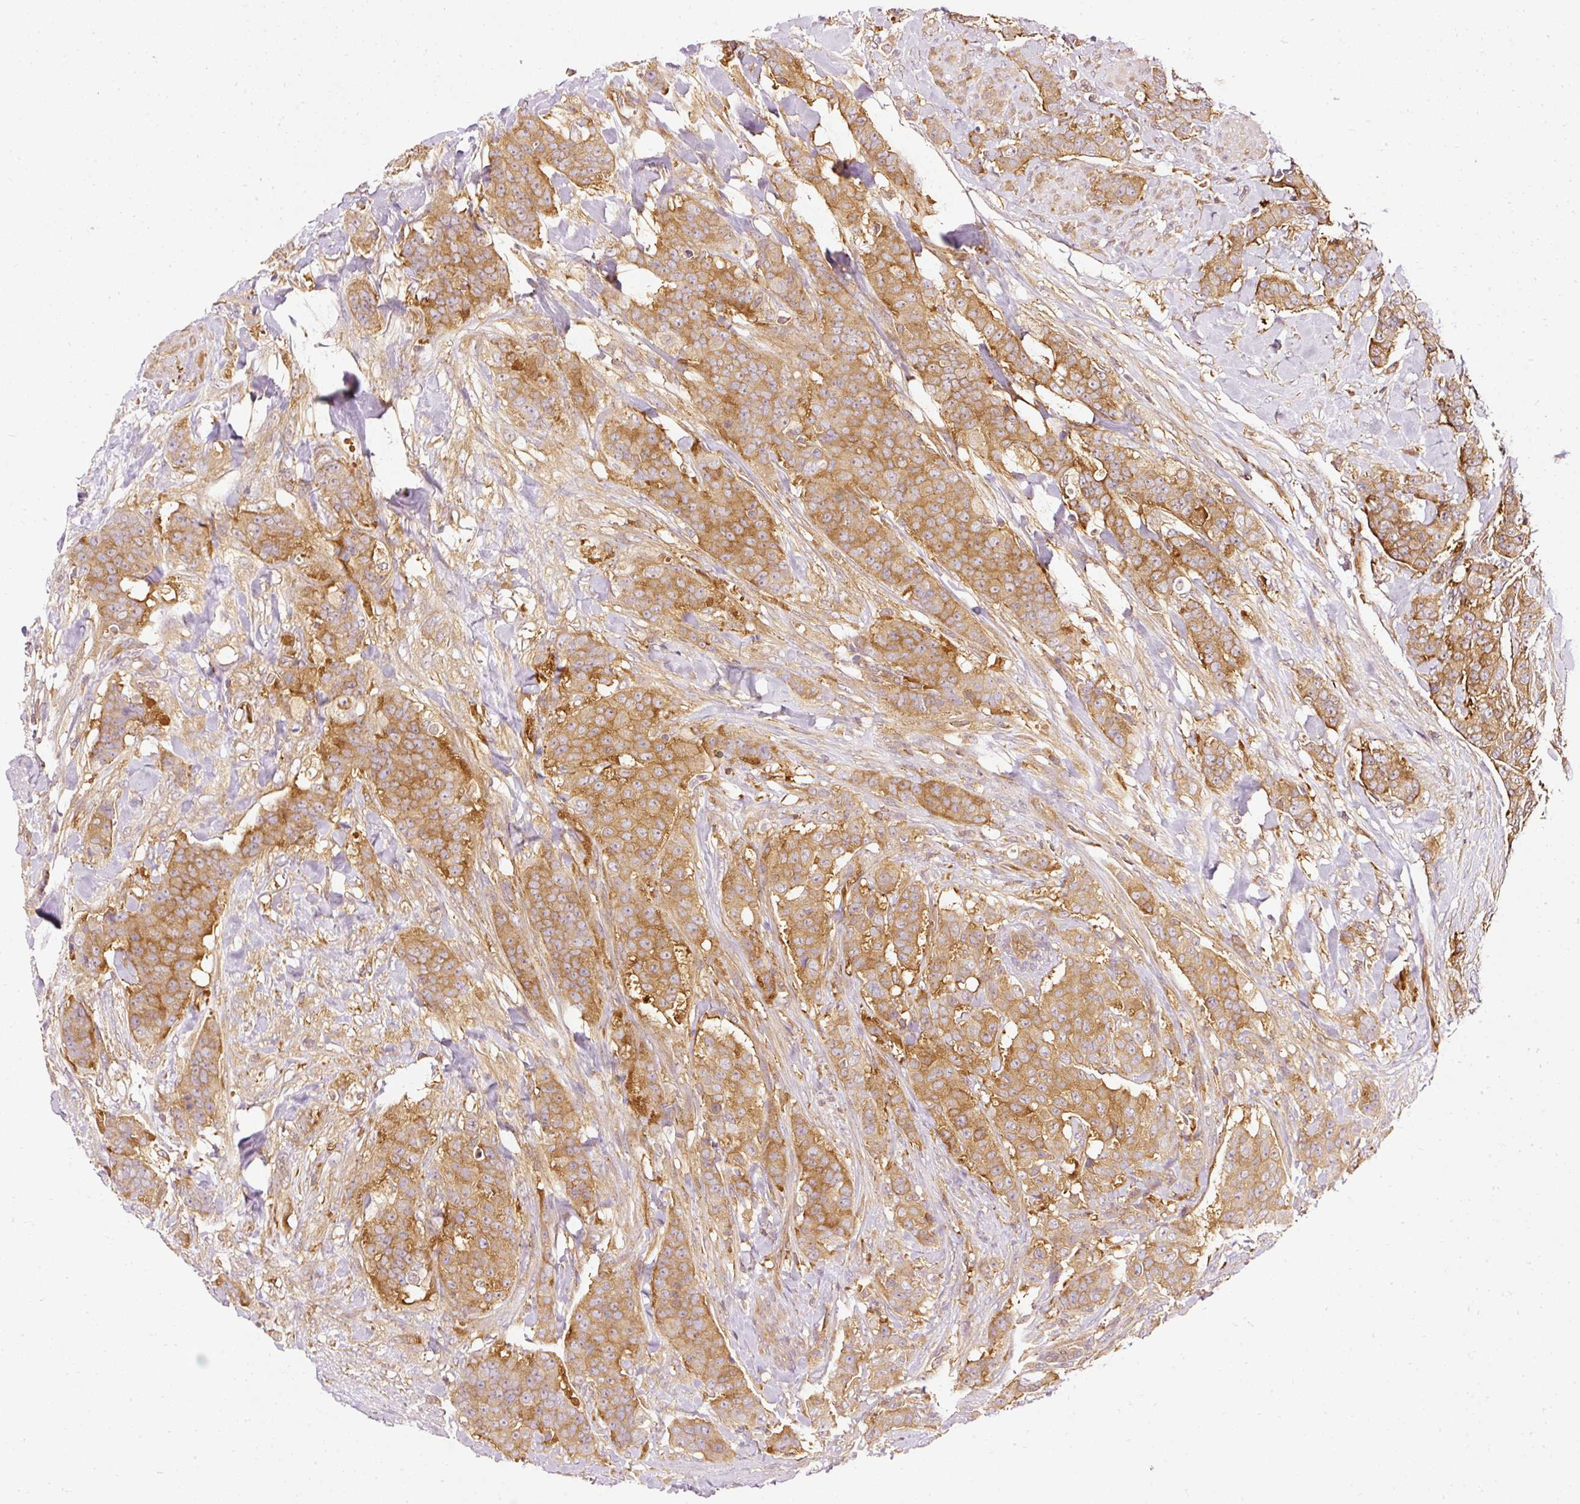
{"staining": {"intensity": "moderate", "quantity": ">75%", "location": "cytoplasmic/membranous"}, "tissue": "breast cancer", "cell_type": "Tumor cells", "image_type": "cancer", "snomed": [{"axis": "morphology", "description": "Duct carcinoma"}, {"axis": "topography", "description": "Breast"}], "caption": "Immunohistochemistry (IHC) micrograph of breast infiltrating ductal carcinoma stained for a protein (brown), which reveals medium levels of moderate cytoplasmic/membranous positivity in about >75% of tumor cells.", "gene": "ARMH3", "patient": {"sex": "female", "age": 40}}